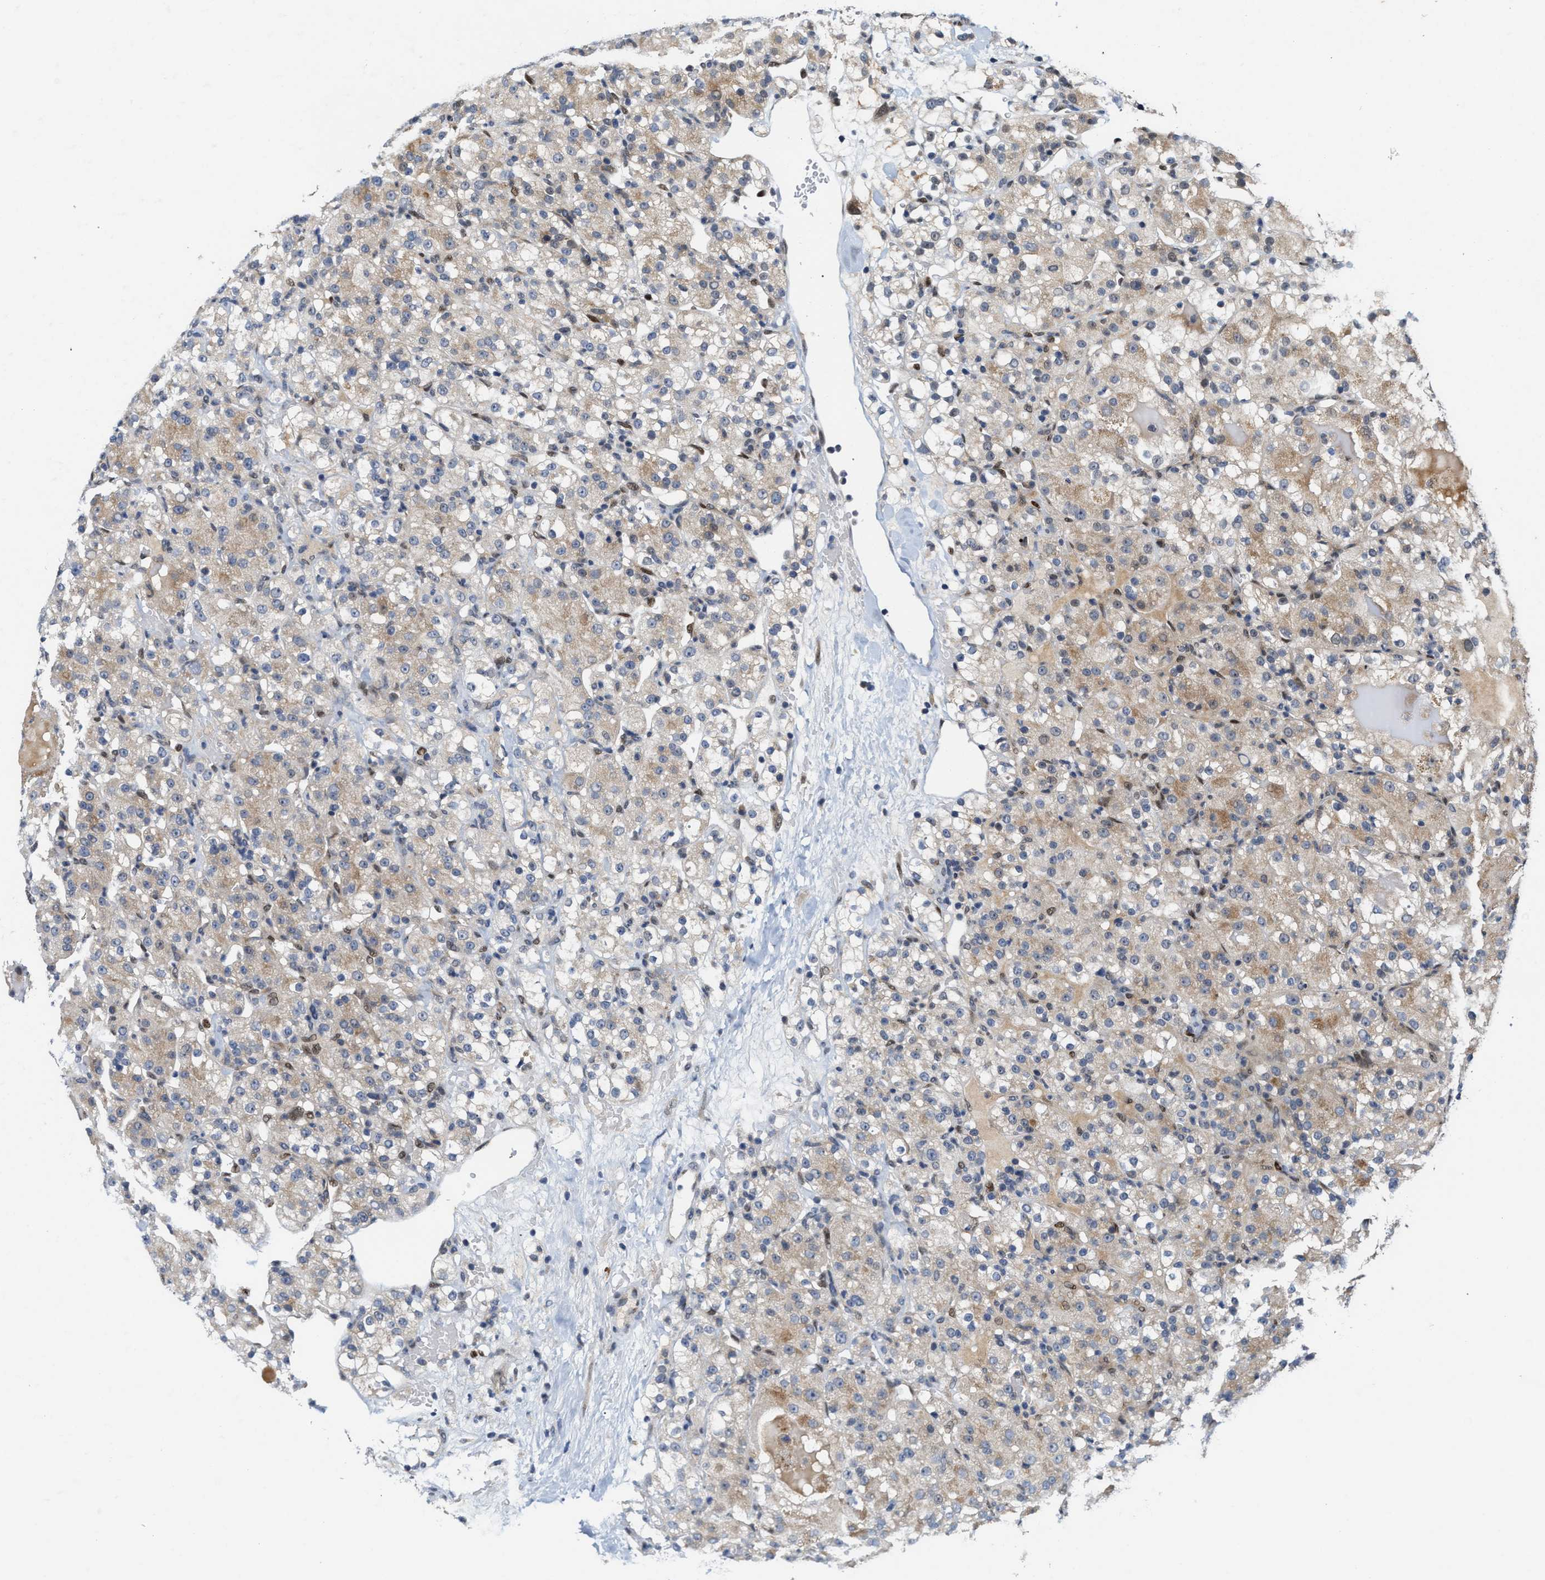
{"staining": {"intensity": "moderate", "quantity": "25%-75%", "location": "cytoplasmic/membranous"}, "tissue": "renal cancer", "cell_type": "Tumor cells", "image_type": "cancer", "snomed": [{"axis": "morphology", "description": "Normal tissue, NOS"}, {"axis": "morphology", "description": "Adenocarcinoma, NOS"}, {"axis": "topography", "description": "Kidney"}], "caption": "The immunohistochemical stain highlights moderate cytoplasmic/membranous staining in tumor cells of adenocarcinoma (renal) tissue.", "gene": "TCF4", "patient": {"sex": "male", "age": 61}}